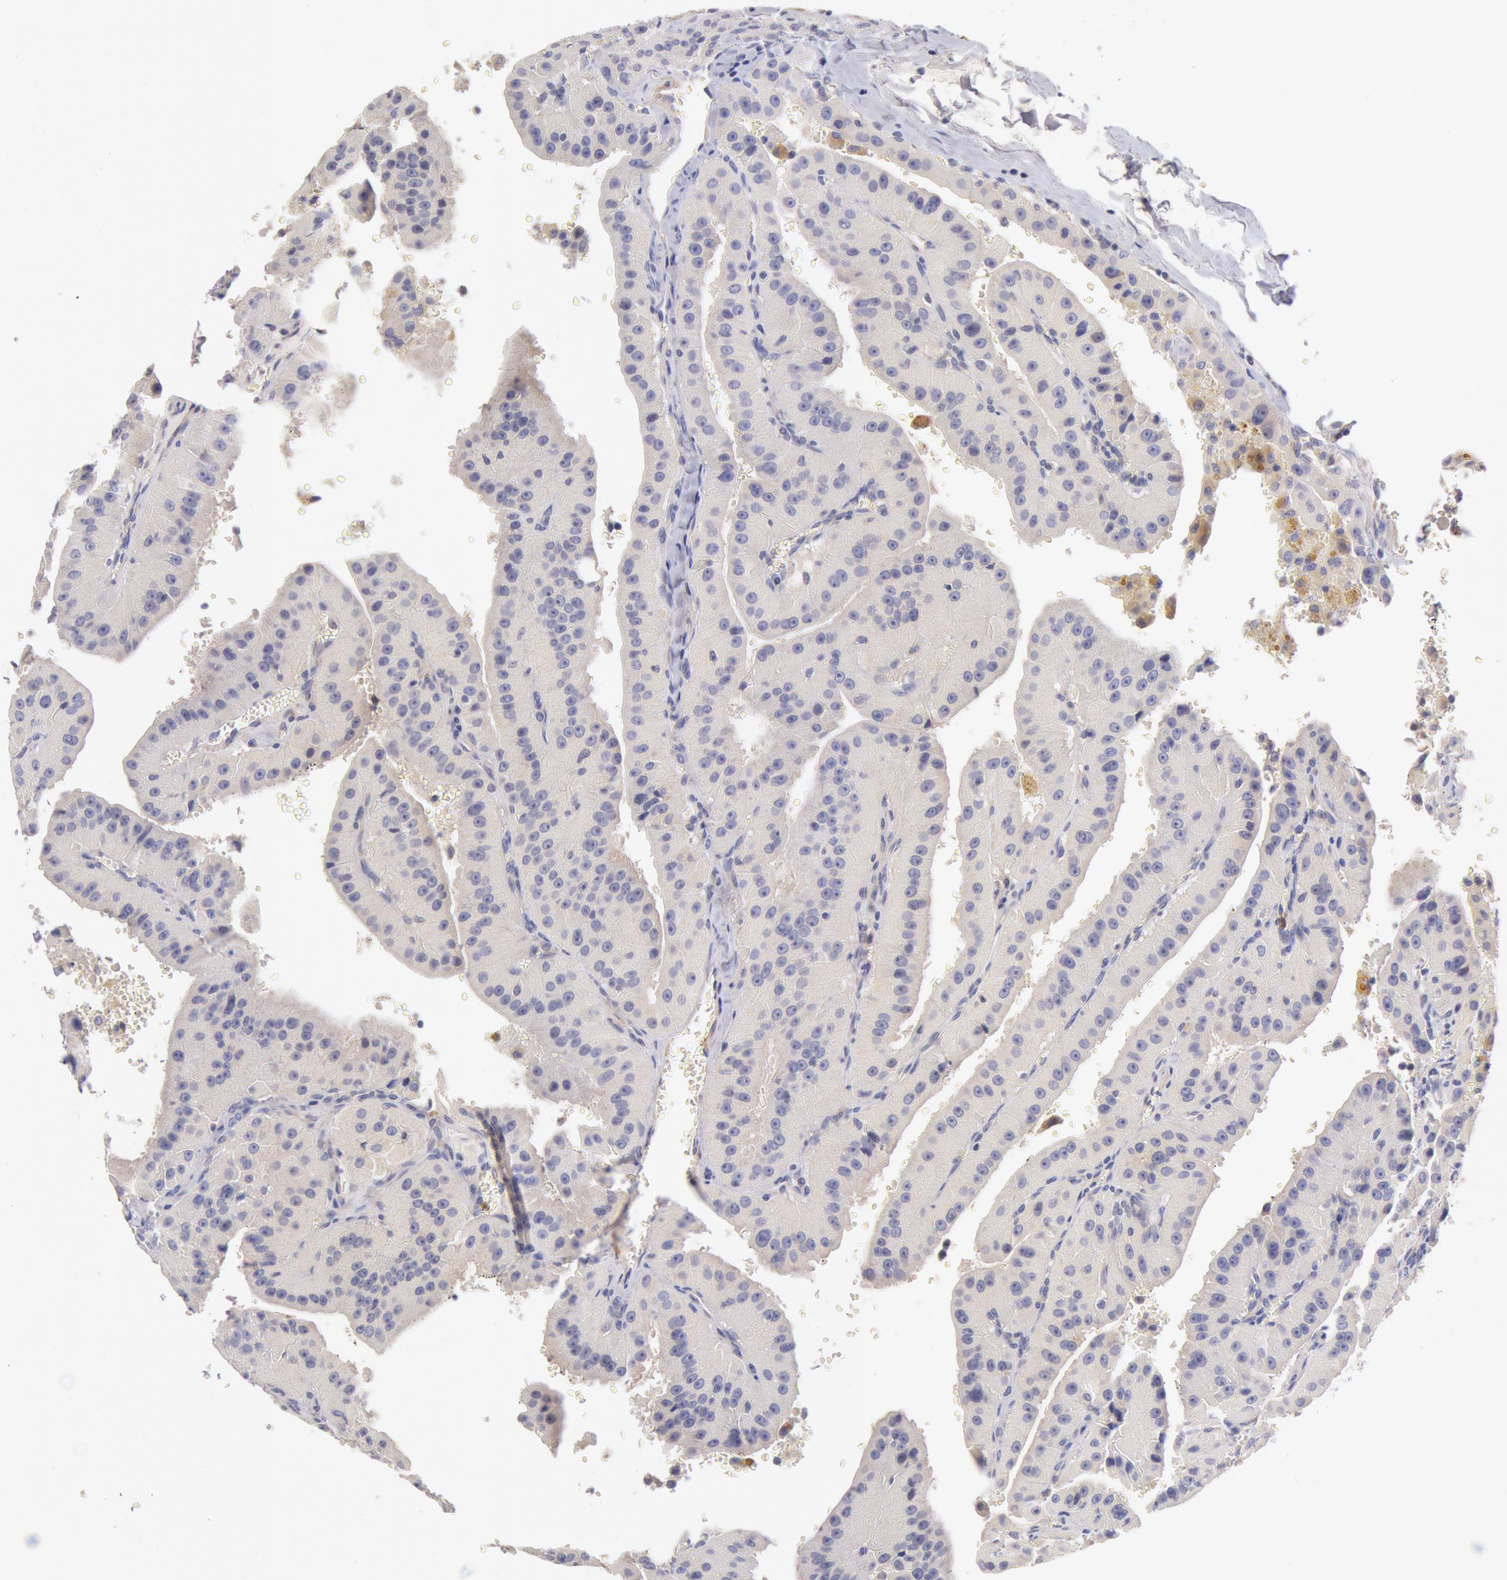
{"staining": {"intensity": "weak", "quantity": "25%-75%", "location": "cytoplasmic/membranous"}, "tissue": "thyroid cancer", "cell_type": "Tumor cells", "image_type": "cancer", "snomed": [{"axis": "morphology", "description": "Carcinoma, NOS"}, {"axis": "topography", "description": "Thyroid gland"}], "caption": "Immunohistochemical staining of thyroid carcinoma shows low levels of weak cytoplasmic/membranous protein expression in about 25%-75% of tumor cells.", "gene": "TMED8", "patient": {"sex": "male", "age": 76}}